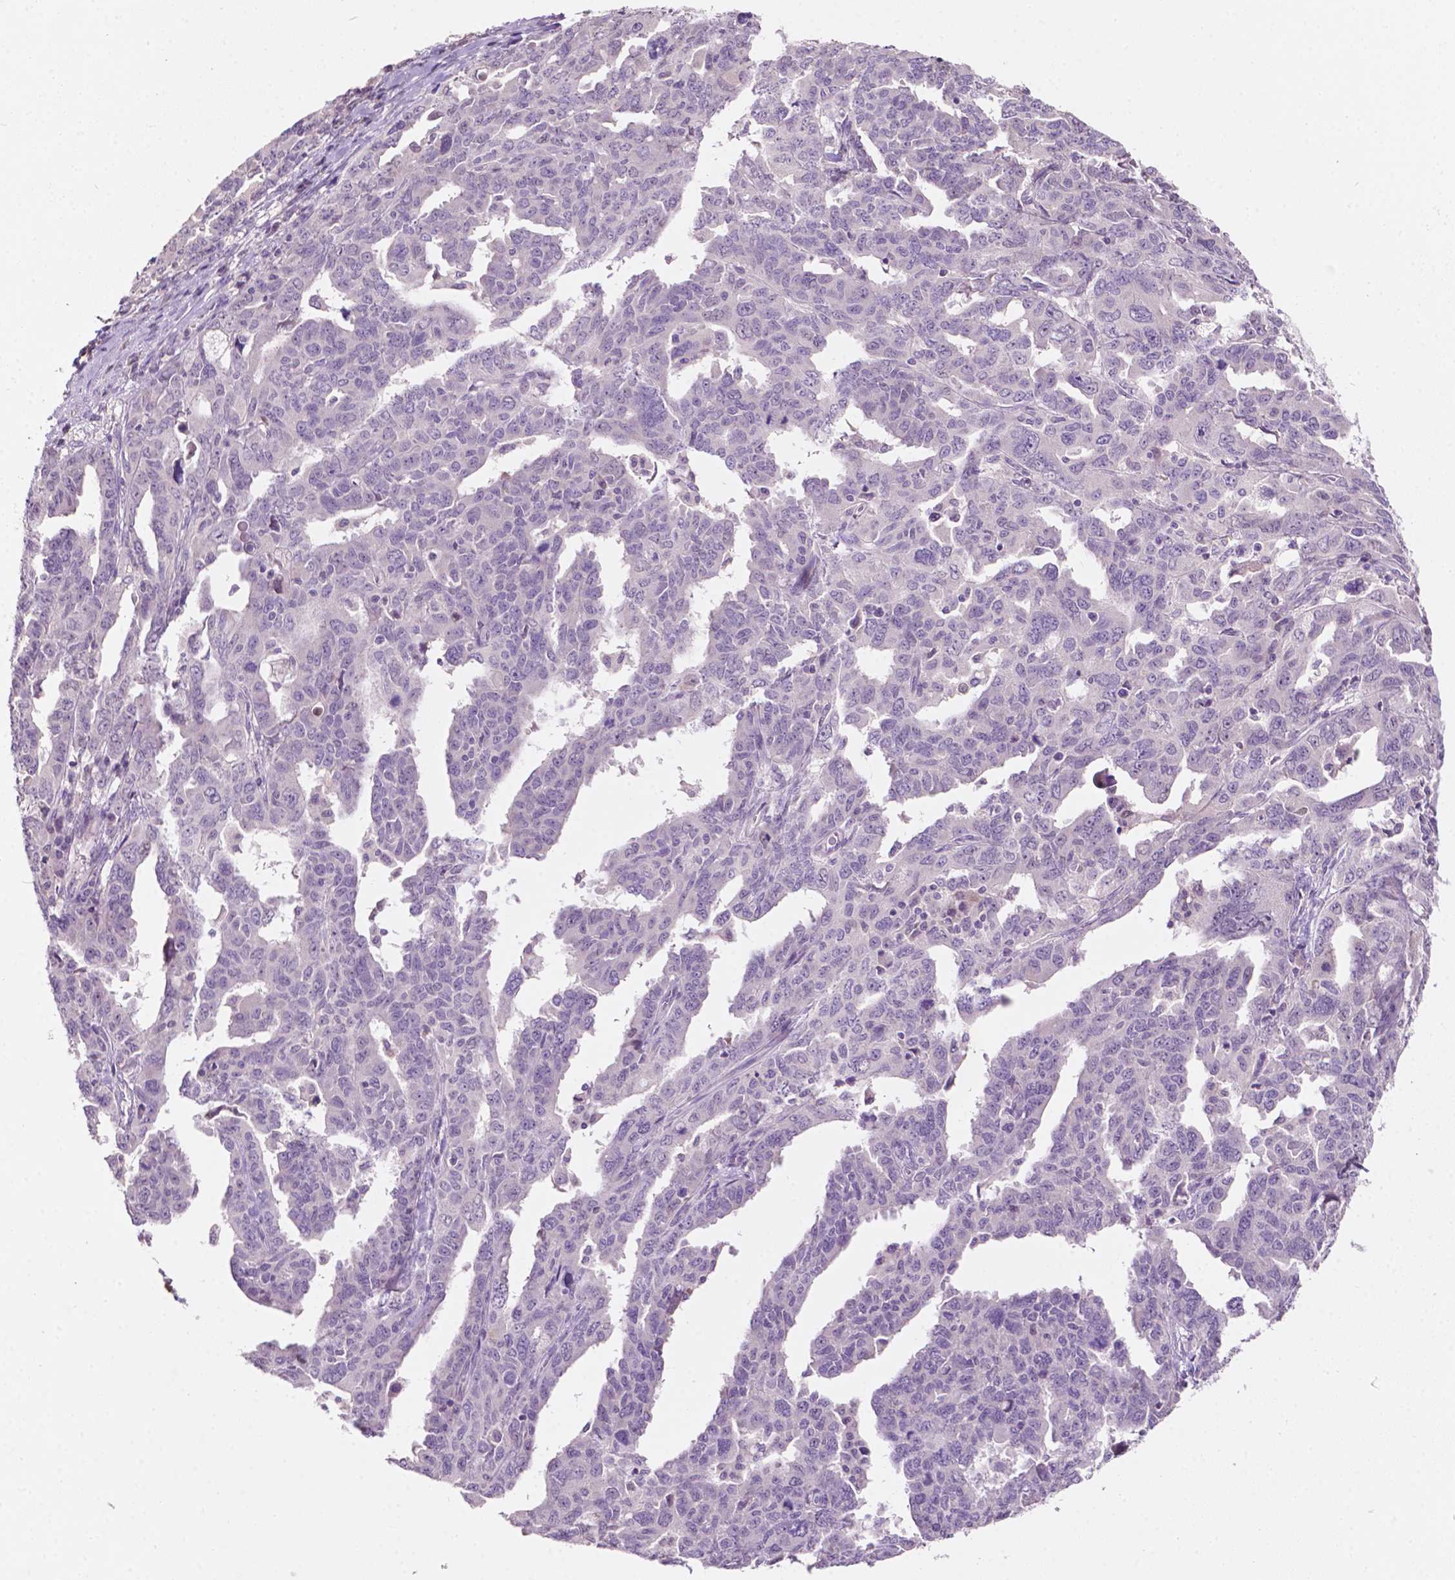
{"staining": {"intensity": "negative", "quantity": "none", "location": "none"}, "tissue": "ovarian cancer", "cell_type": "Tumor cells", "image_type": "cancer", "snomed": [{"axis": "morphology", "description": "Adenocarcinoma, NOS"}, {"axis": "morphology", "description": "Carcinoma, endometroid"}, {"axis": "topography", "description": "Ovary"}], "caption": "High magnification brightfield microscopy of ovarian cancer (adenocarcinoma) stained with DAB (3,3'-diaminobenzidine) (brown) and counterstained with hematoxylin (blue): tumor cells show no significant expression.", "gene": "TM6SF2", "patient": {"sex": "female", "age": 72}}